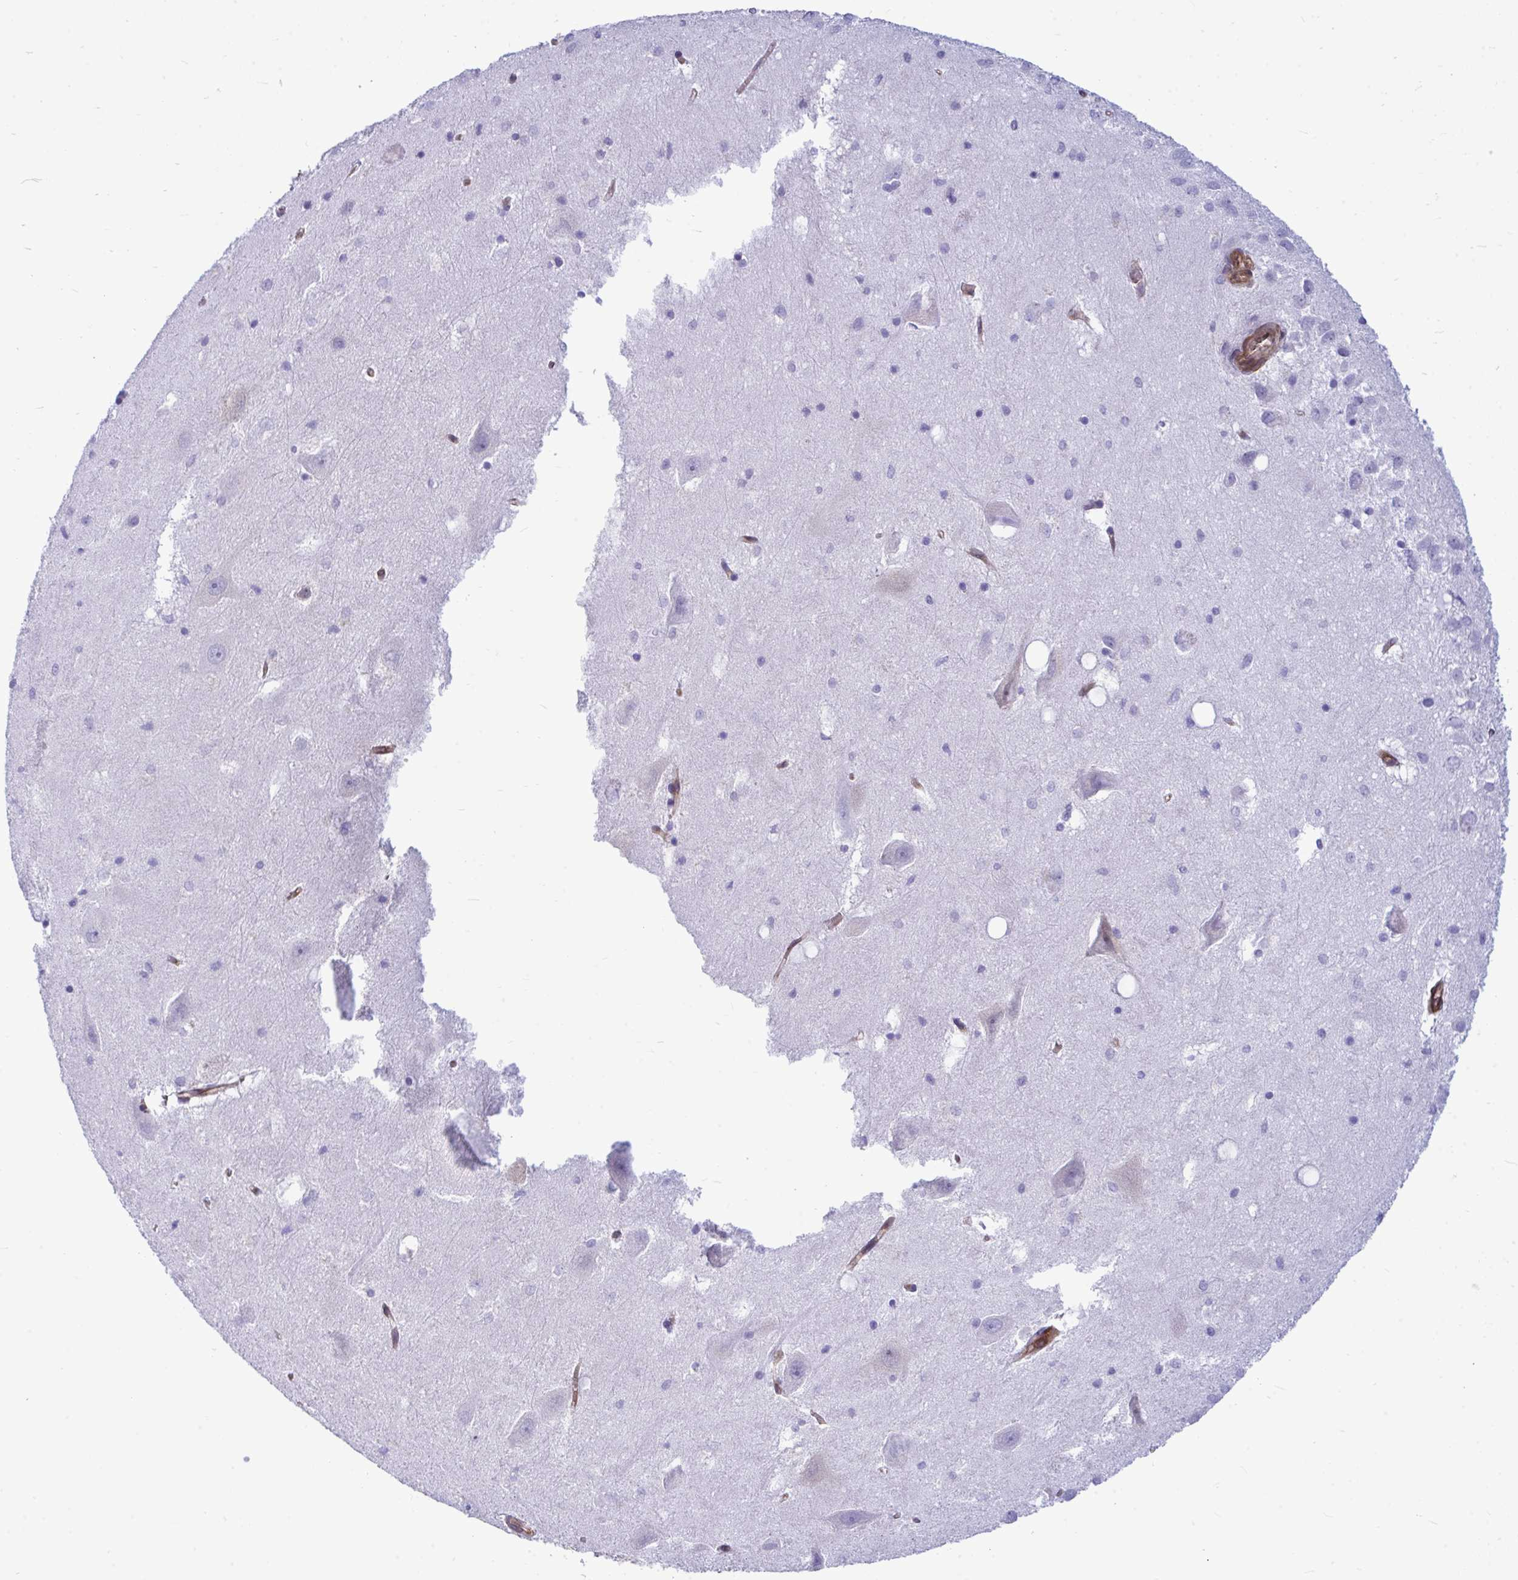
{"staining": {"intensity": "negative", "quantity": "none", "location": "none"}, "tissue": "hippocampus", "cell_type": "Glial cells", "image_type": "normal", "snomed": [{"axis": "morphology", "description": "Normal tissue, NOS"}, {"axis": "topography", "description": "Hippocampus"}], "caption": "High power microscopy micrograph of an immunohistochemistry (IHC) image of benign hippocampus, revealing no significant expression in glial cells. (DAB IHC visualized using brightfield microscopy, high magnification).", "gene": "LIMS2", "patient": {"sex": "male", "age": 58}}